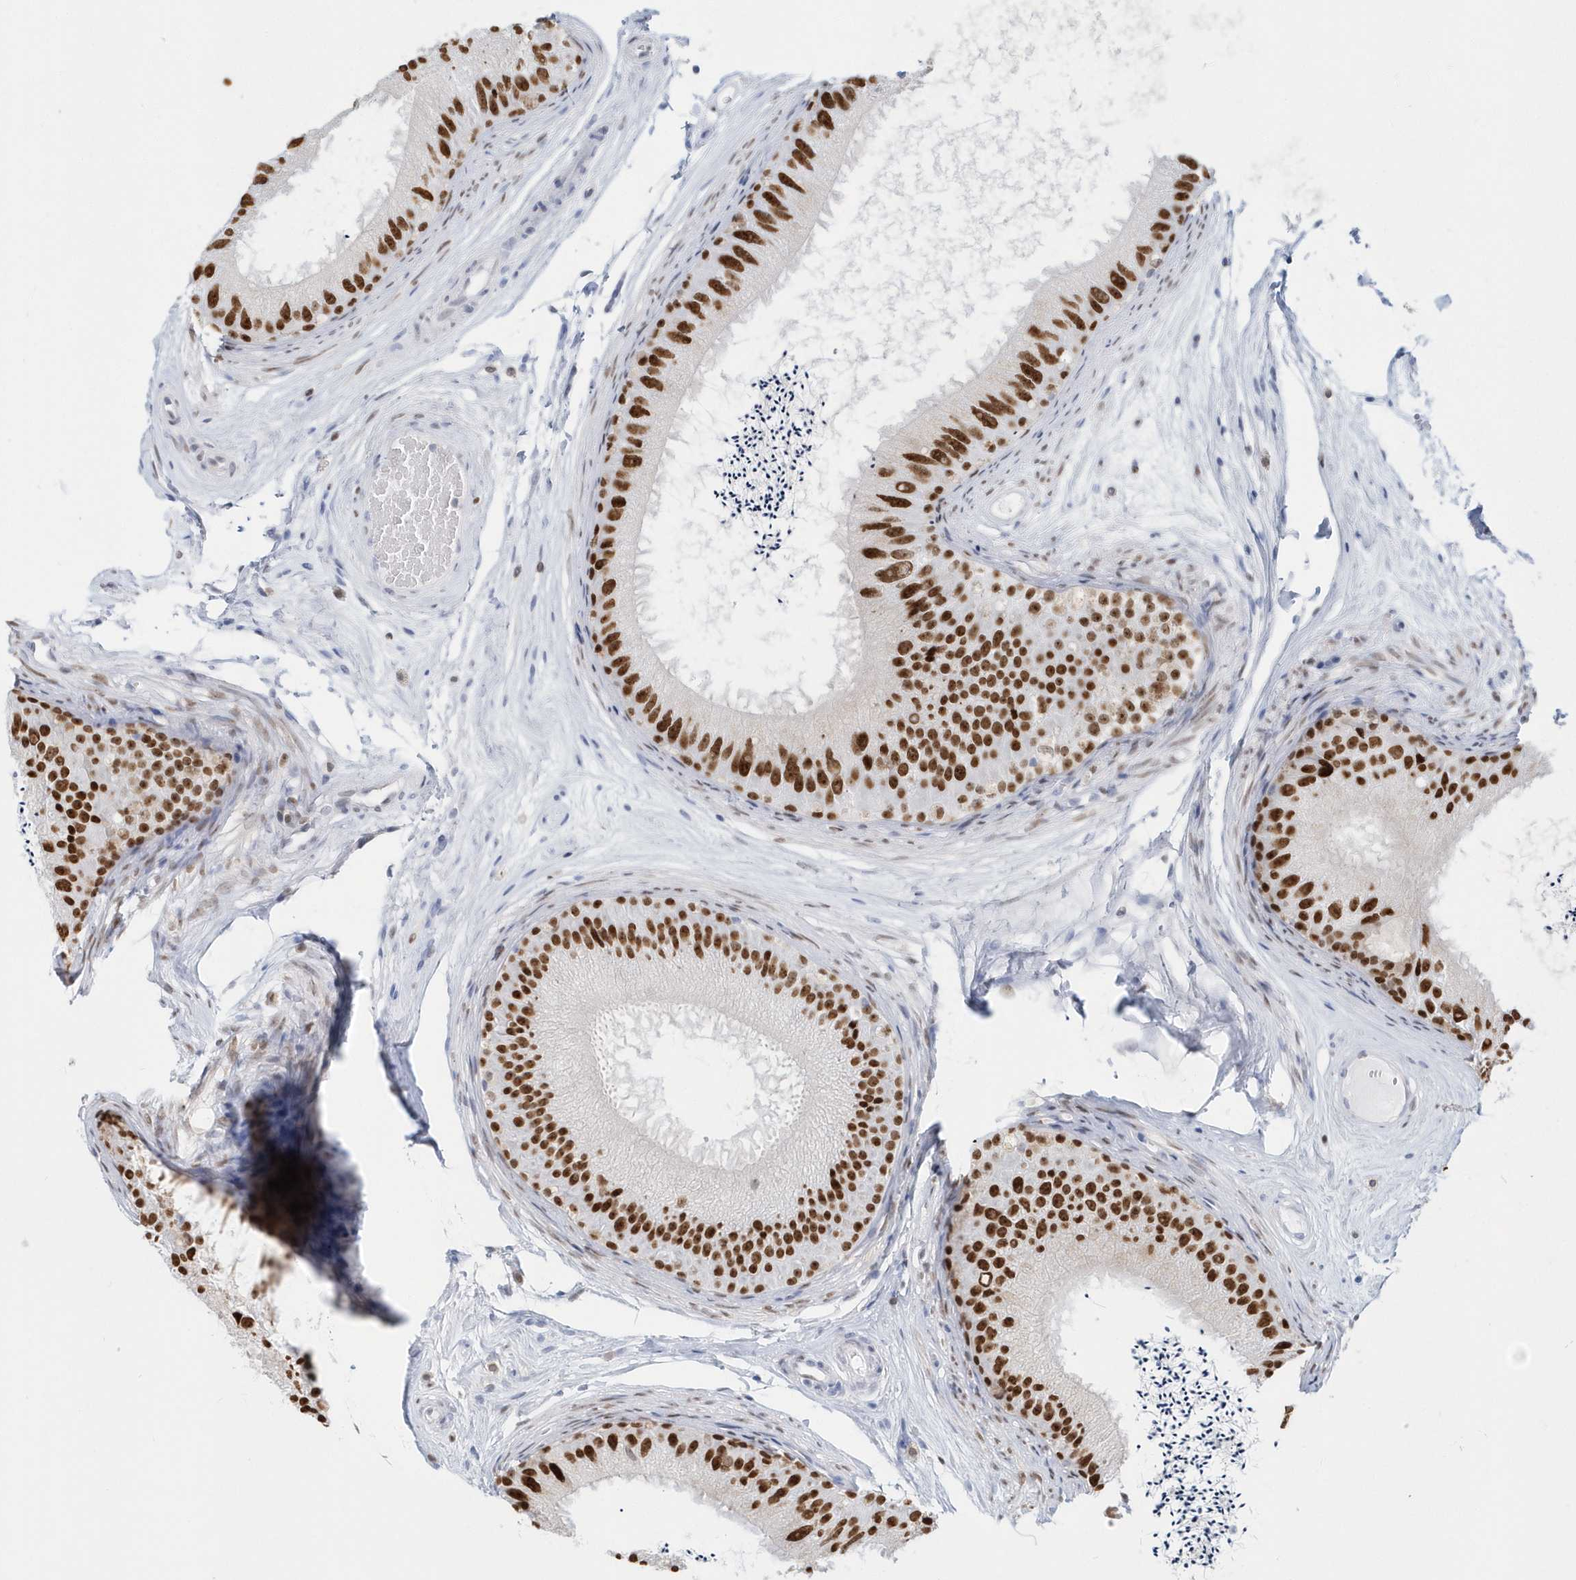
{"staining": {"intensity": "strong", "quantity": ">75%", "location": "nuclear"}, "tissue": "epididymis", "cell_type": "Glandular cells", "image_type": "normal", "snomed": [{"axis": "morphology", "description": "Normal tissue, NOS"}, {"axis": "topography", "description": "Epididymis"}], "caption": "Immunohistochemistry histopathology image of normal epididymis: epididymis stained using immunohistochemistry exhibits high levels of strong protein expression localized specifically in the nuclear of glandular cells, appearing as a nuclear brown color.", "gene": "MACROH2A2", "patient": {"sex": "male", "age": 77}}